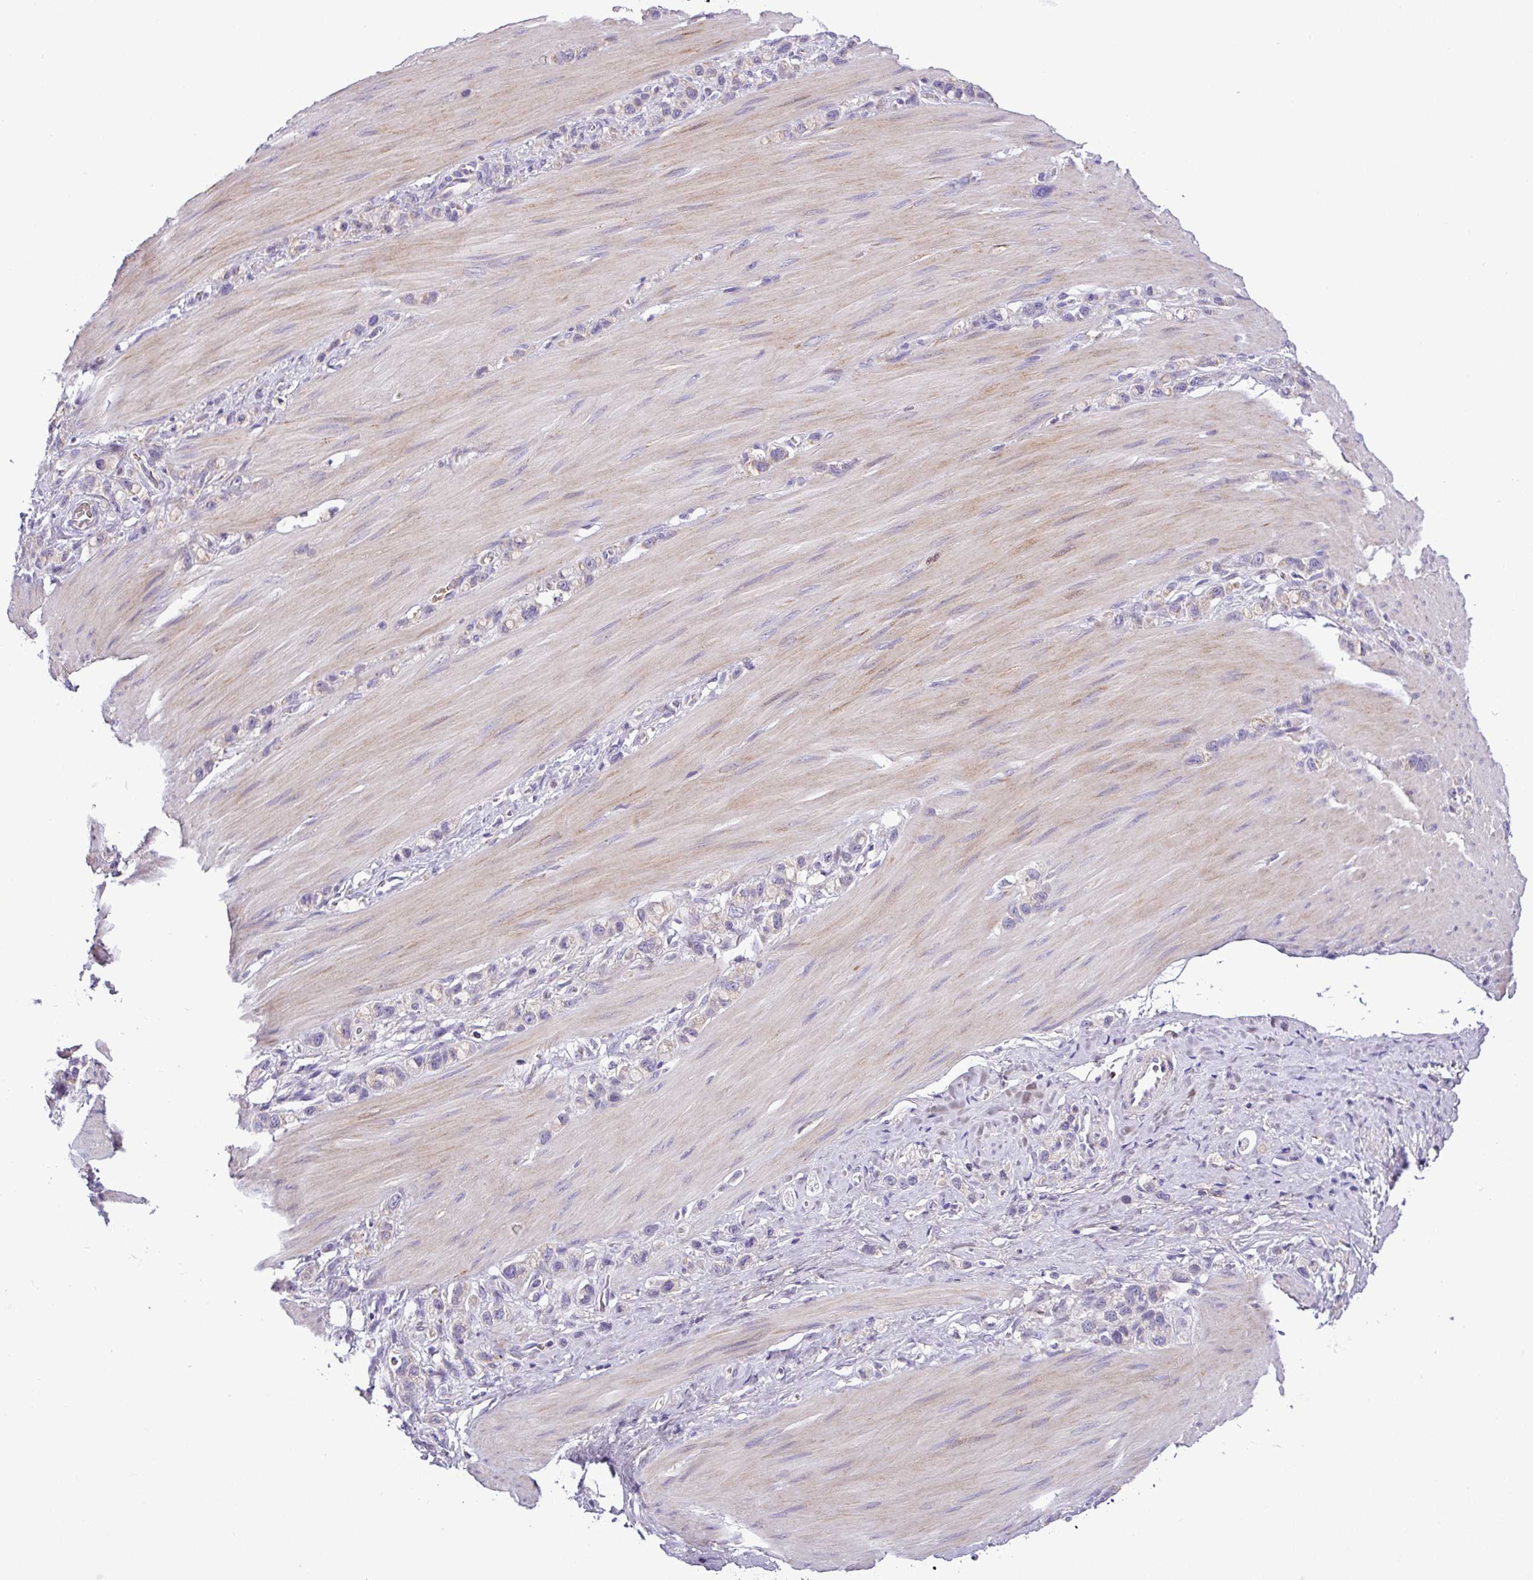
{"staining": {"intensity": "negative", "quantity": "none", "location": "none"}, "tissue": "stomach cancer", "cell_type": "Tumor cells", "image_type": "cancer", "snomed": [{"axis": "morphology", "description": "Adenocarcinoma, NOS"}, {"axis": "topography", "description": "Stomach"}], "caption": "Immunohistochemical staining of stomach cancer (adenocarcinoma) reveals no significant staining in tumor cells.", "gene": "FAM183A", "patient": {"sex": "female", "age": 65}}